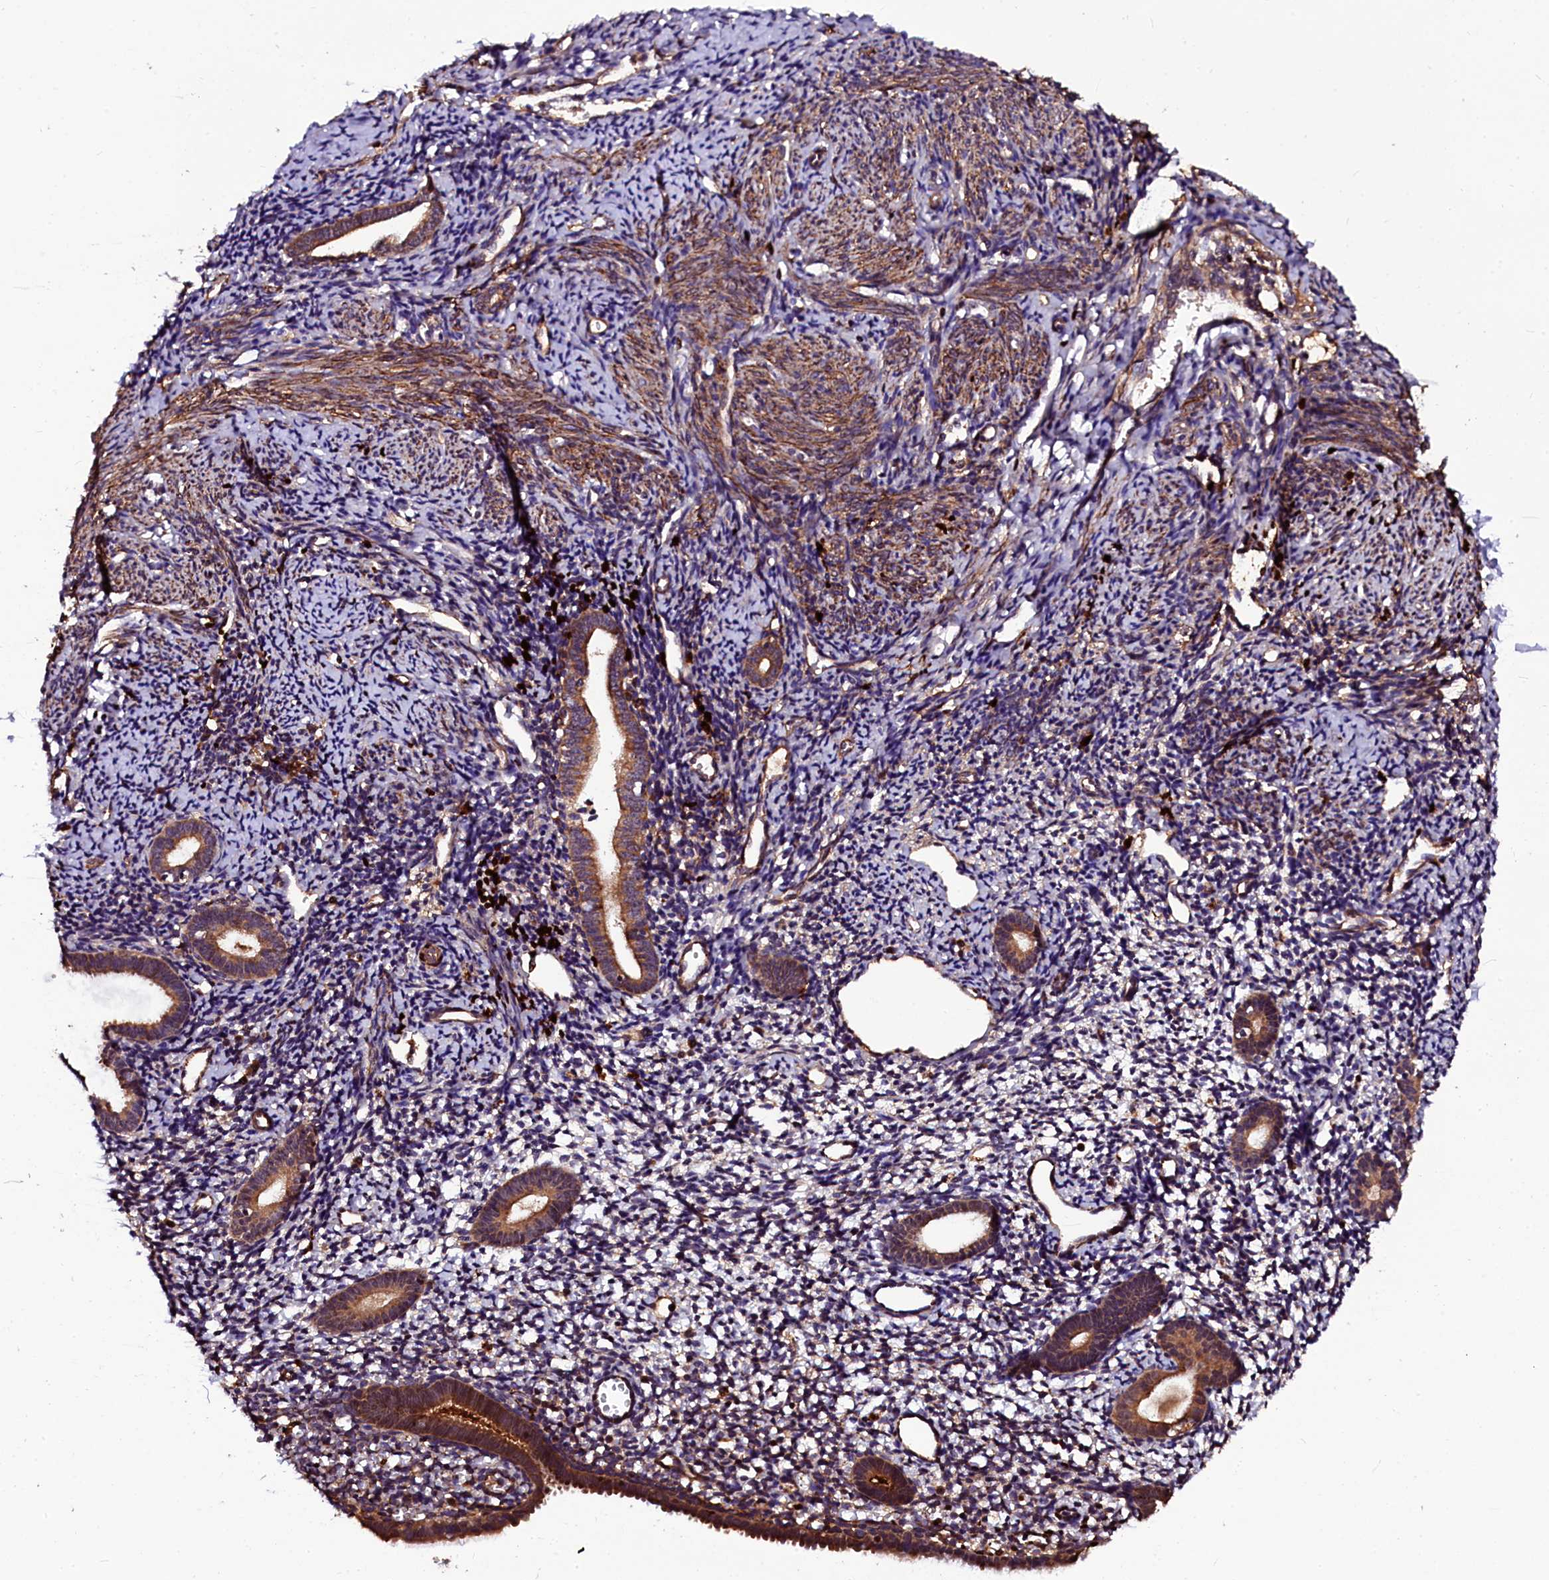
{"staining": {"intensity": "moderate", "quantity": "25%-75%", "location": "cytoplasmic/membranous"}, "tissue": "endometrium", "cell_type": "Cells in endometrial stroma", "image_type": "normal", "snomed": [{"axis": "morphology", "description": "Normal tissue, NOS"}, {"axis": "topography", "description": "Endometrium"}], "caption": "Endometrium stained for a protein reveals moderate cytoplasmic/membranous positivity in cells in endometrial stroma.", "gene": "N4BP1", "patient": {"sex": "female", "age": 56}}